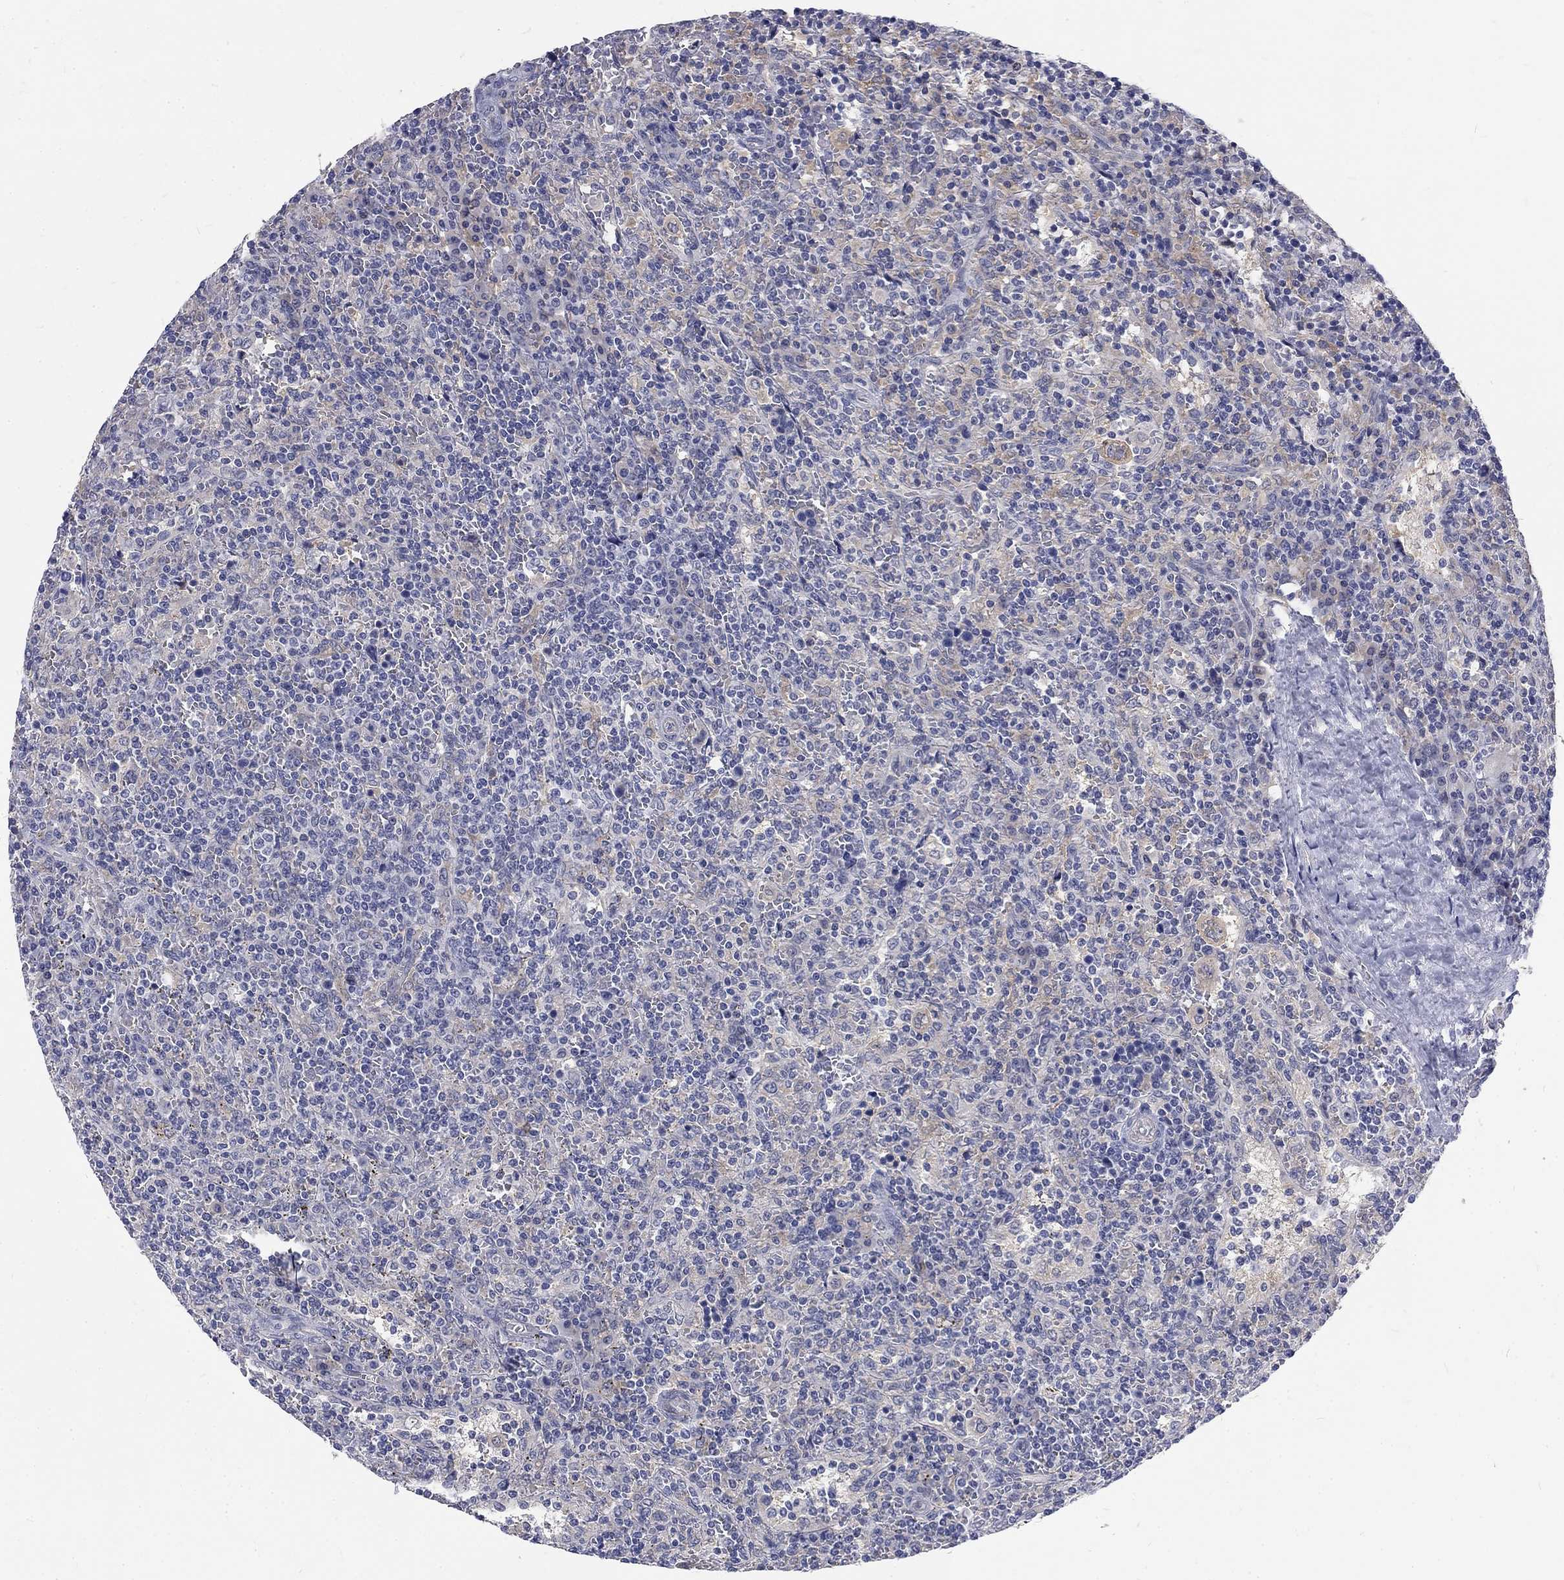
{"staining": {"intensity": "negative", "quantity": "none", "location": "none"}, "tissue": "lymphoma", "cell_type": "Tumor cells", "image_type": "cancer", "snomed": [{"axis": "morphology", "description": "Malignant lymphoma, non-Hodgkin's type, Low grade"}, {"axis": "topography", "description": "Spleen"}], "caption": "IHC image of human malignant lymphoma, non-Hodgkin's type (low-grade) stained for a protein (brown), which displays no staining in tumor cells. Brightfield microscopy of immunohistochemistry stained with DAB (brown) and hematoxylin (blue), captured at high magnification.", "gene": "PHKA1", "patient": {"sex": "male", "age": 62}}